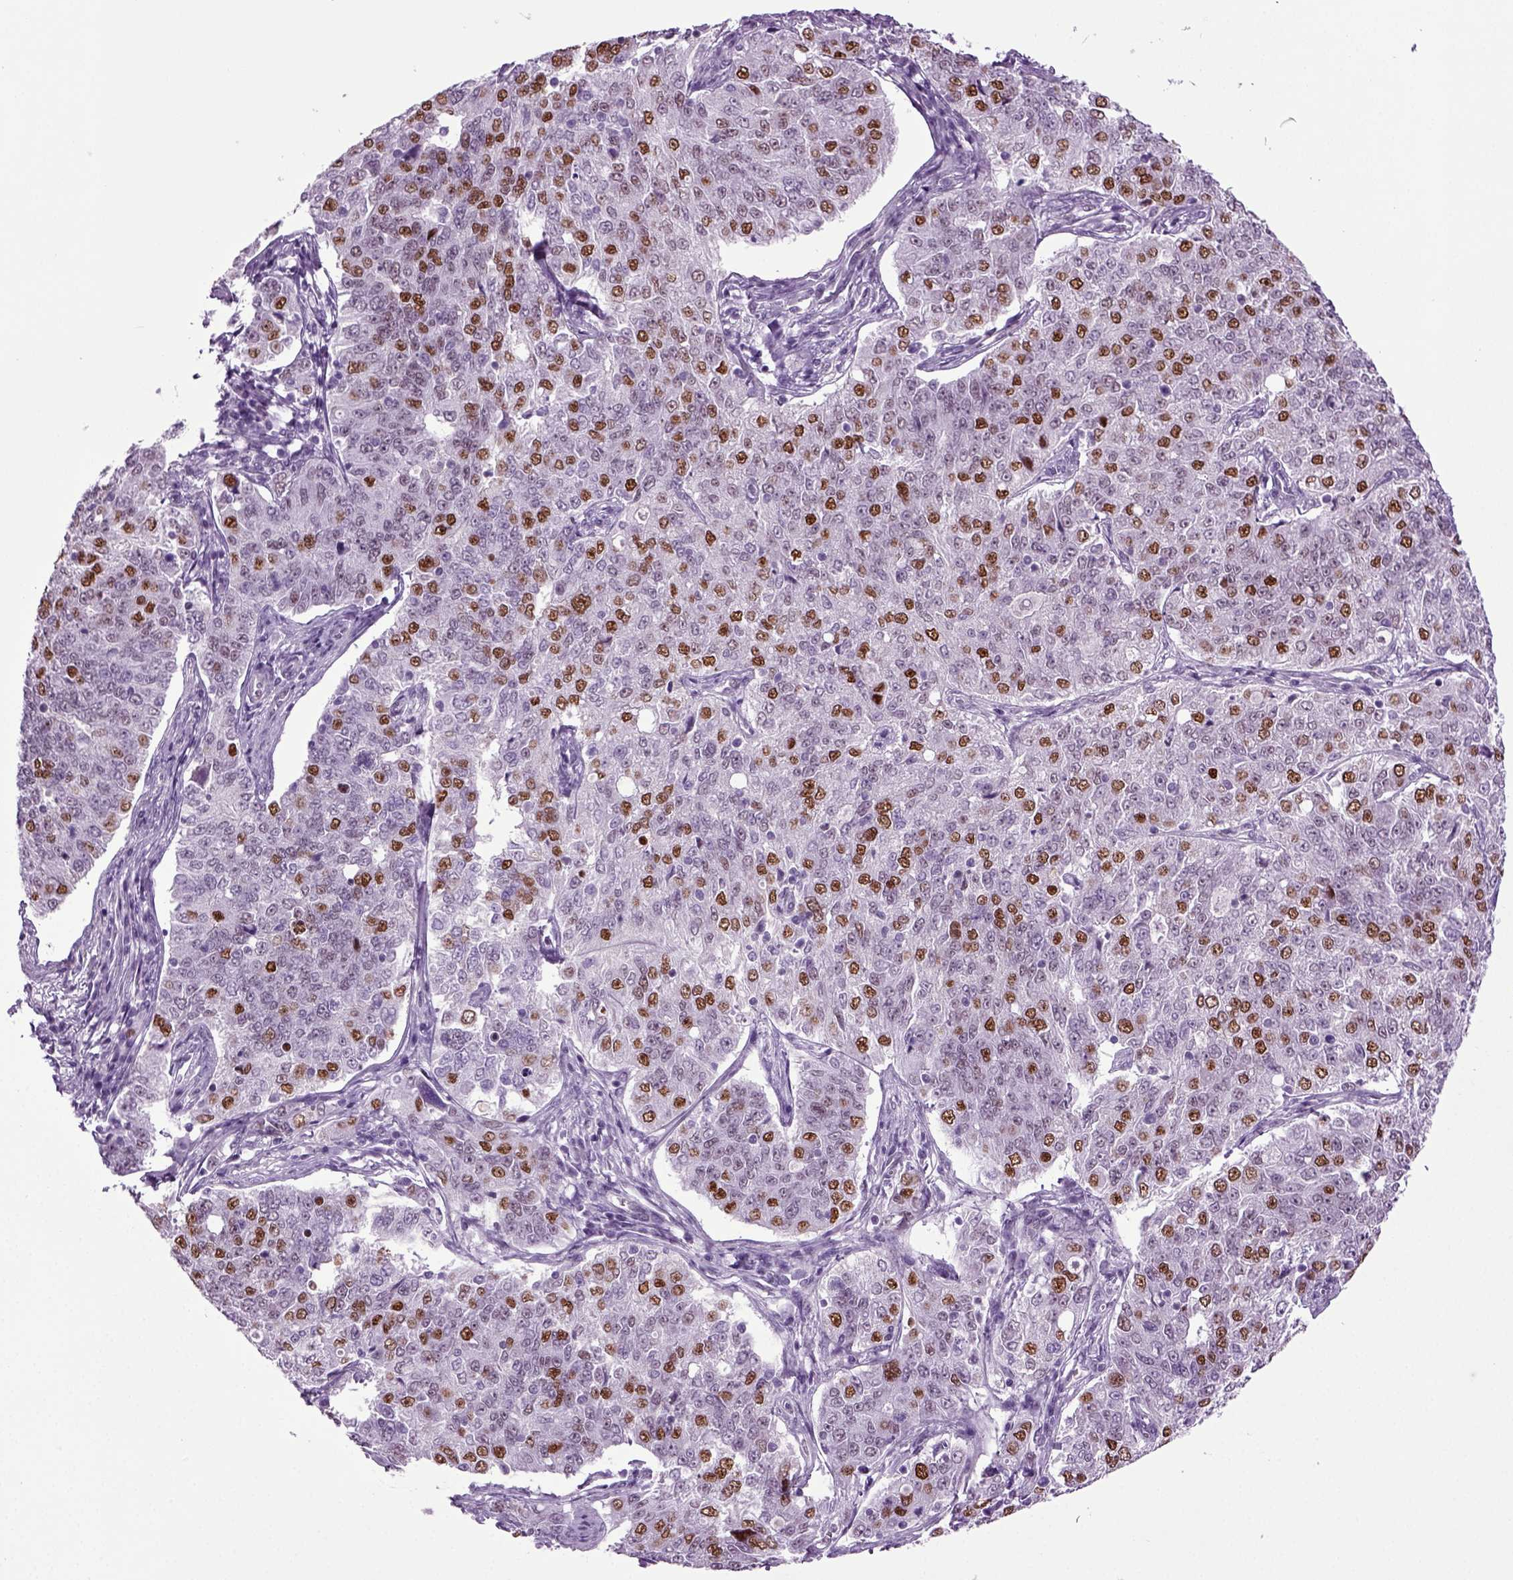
{"staining": {"intensity": "strong", "quantity": "<25%", "location": "nuclear"}, "tissue": "endometrial cancer", "cell_type": "Tumor cells", "image_type": "cancer", "snomed": [{"axis": "morphology", "description": "Adenocarcinoma, NOS"}, {"axis": "topography", "description": "Endometrium"}], "caption": "Brown immunohistochemical staining in human endometrial cancer (adenocarcinoma) demonstrates strong nuclear positivity in about <25% of tumor cells.", "gene": "RFX3", "patient": {"sex": "female", "age": 43}}